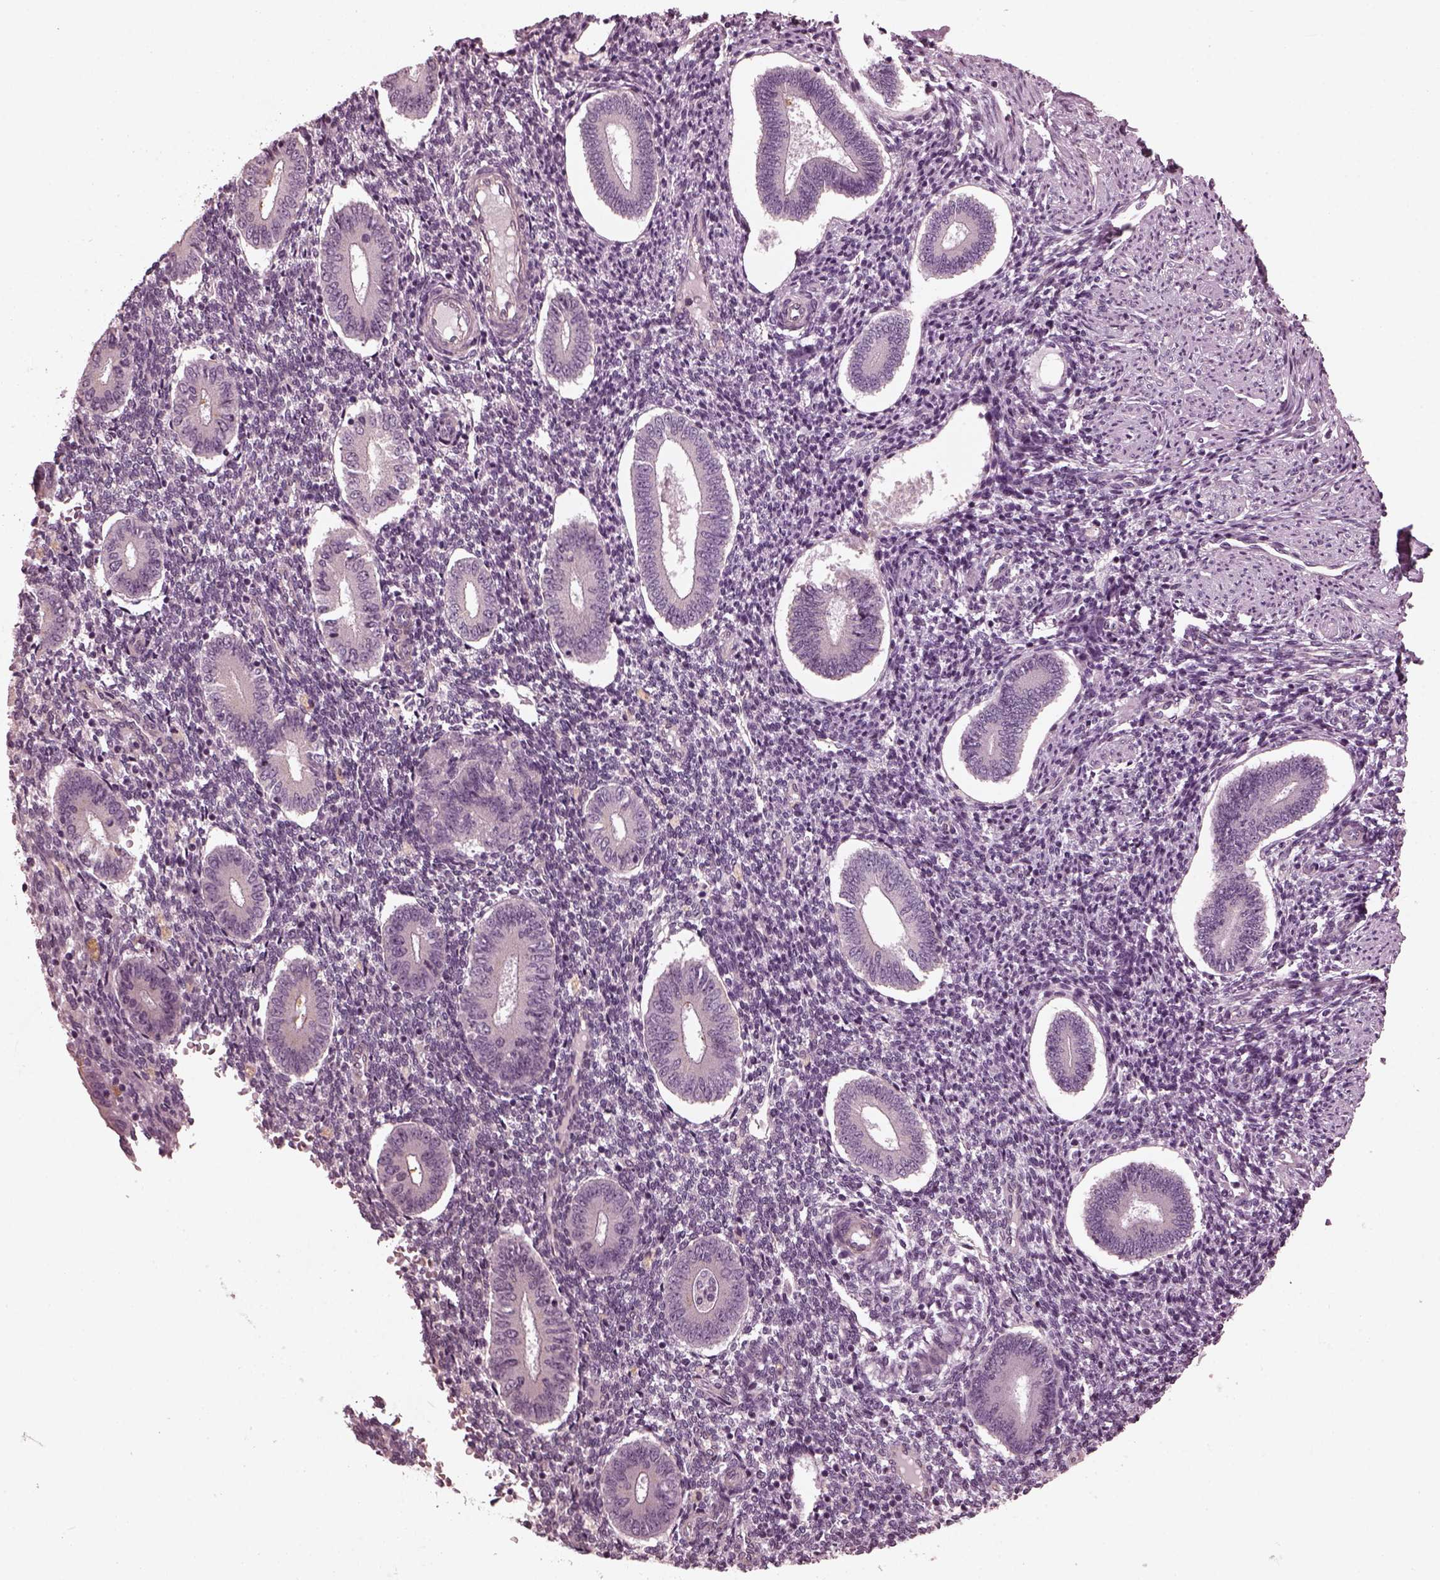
{"staining": {"intensity": "negative", "quantity": "none", "location": "none"}, "tissue": "endometrium", "cell_type": "Cells in endometrial stroma", "image_type": "normal", "snomed": [{"axis": "morphology", "description": "Normal tissue, NOS"}, {"axis": "topography", "description": "Endometrium"}], "caption": "DAB (3,3'-diaminobenzidine) immunohistochemical staining of unremarkable endometrium displays no significant expression in cells in endometrial stroma.", "gene": "KIF6", "patient": {"sex": "female", "age": 40}}